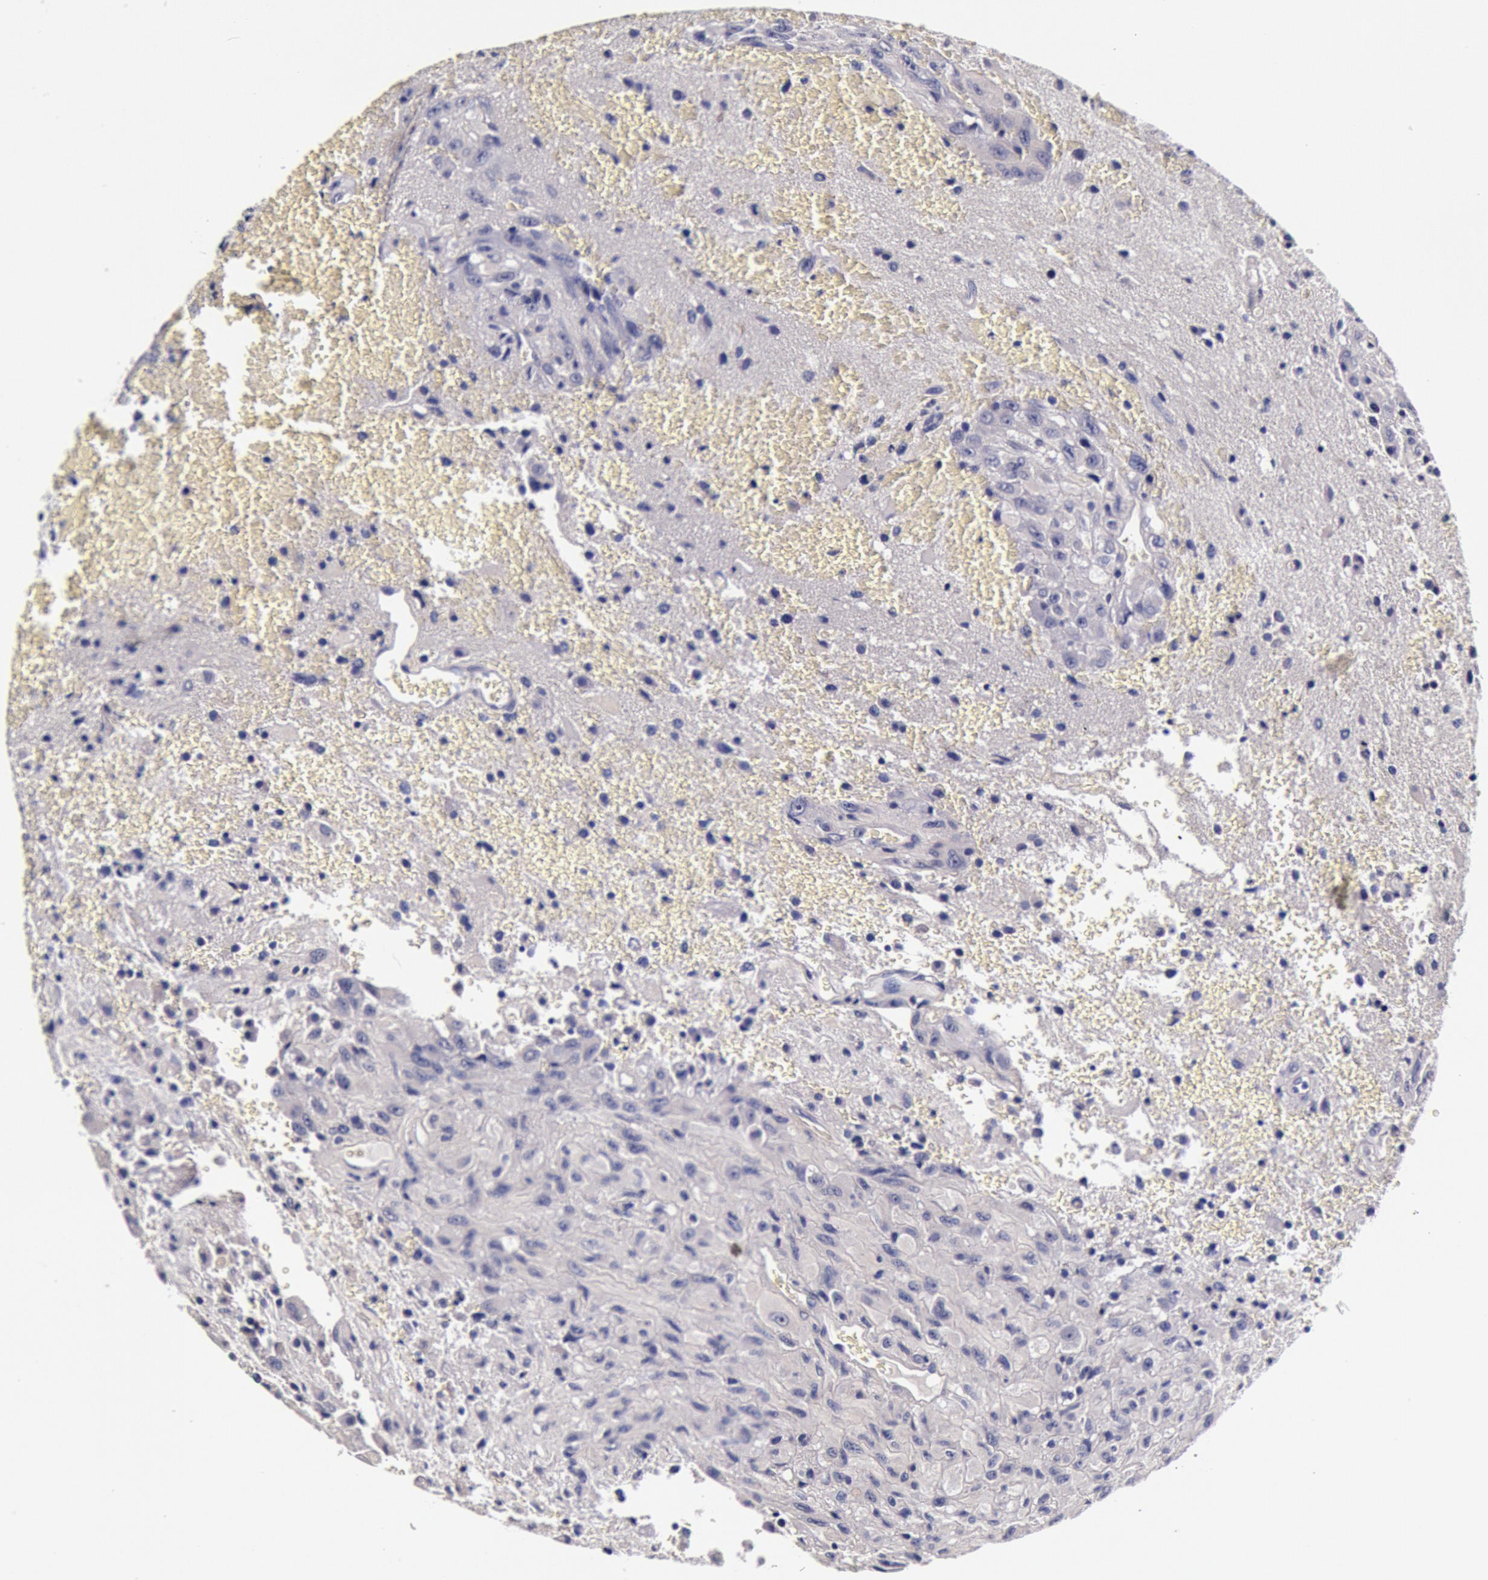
{"staining": {"intensity": "negative", "quantity": "none", "location": "none"}, "tissue": "glioma", "cell_type": "Tumor cells", "image_type": "cancer", "snomed": [{"axis": "morphology", "description": "Glioma, malignant, High grade"}, {"axis": "topography", "description": "Brain"}], "caption": "Malignant high-grade glioma stained for a protein using immunohistochemistry (IHC) shows no expression tumor cells.", "gene": "CCDC22", "patient": {"sex": "male", "age": 48}}